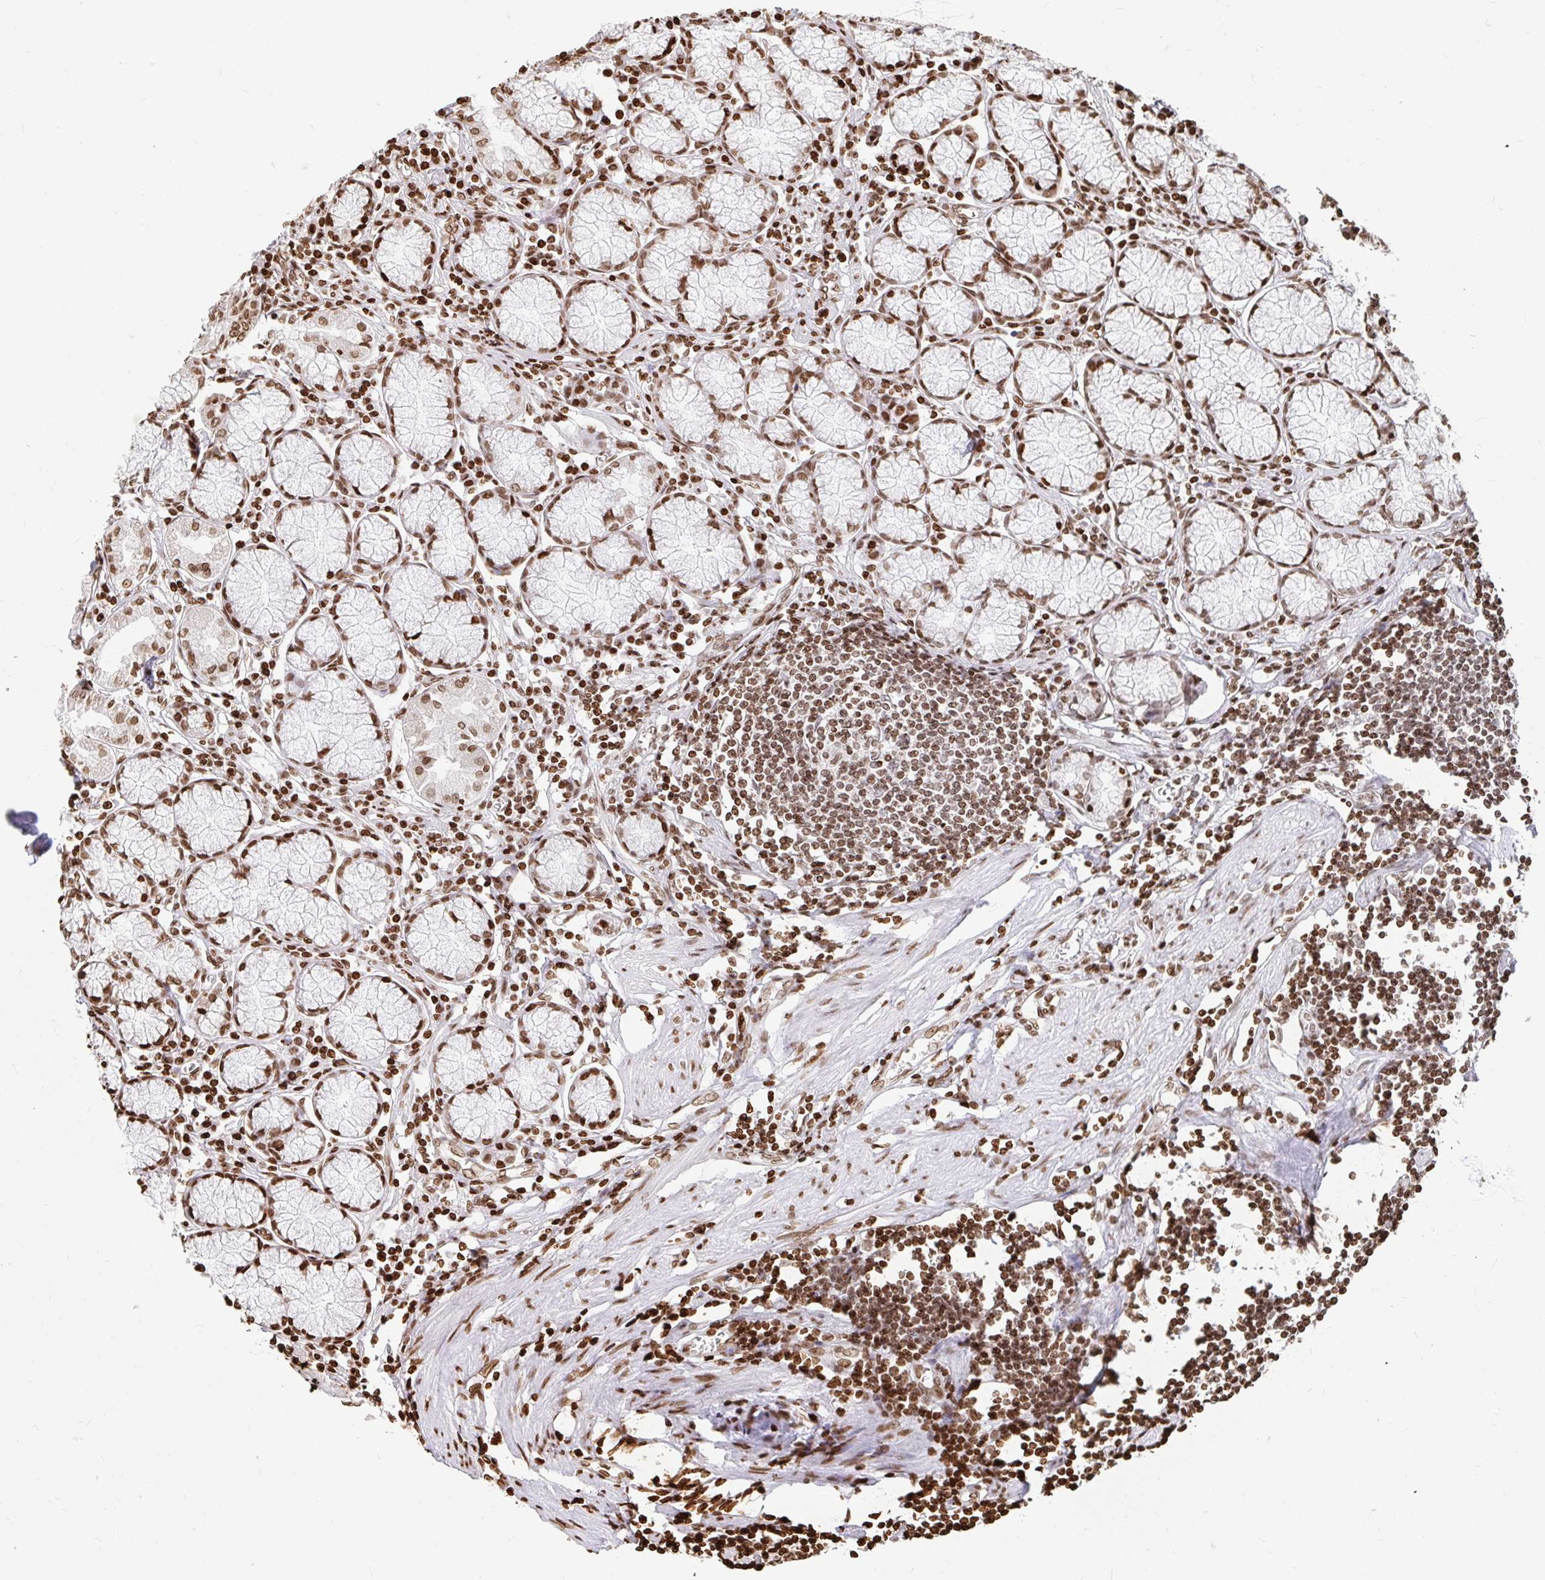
{"staining": {"intensity": "moderate", "quantity": ">75%", "location": "nuclear"}, "tissue": "stomach", "cell_type": "Glandular cells", "image_type": "normal", "snomed": [{"axis": "morphology", "description": "Normal tissue, NOS"}, {"axis": "topography", "description": "Stomach"}], "caption": "Brown immunohistochemical staining in normal human stomach shows moderate nuclear positivity in about >75% of glandular cells. Using DAB (3,3'-diaminobenzidine) (brown) and hematoxylin (blue) stains, captured at high magnification using brightfield microscopy.", "gene": "H2BC5", "patient": {"sex": "male", "age": 55}}